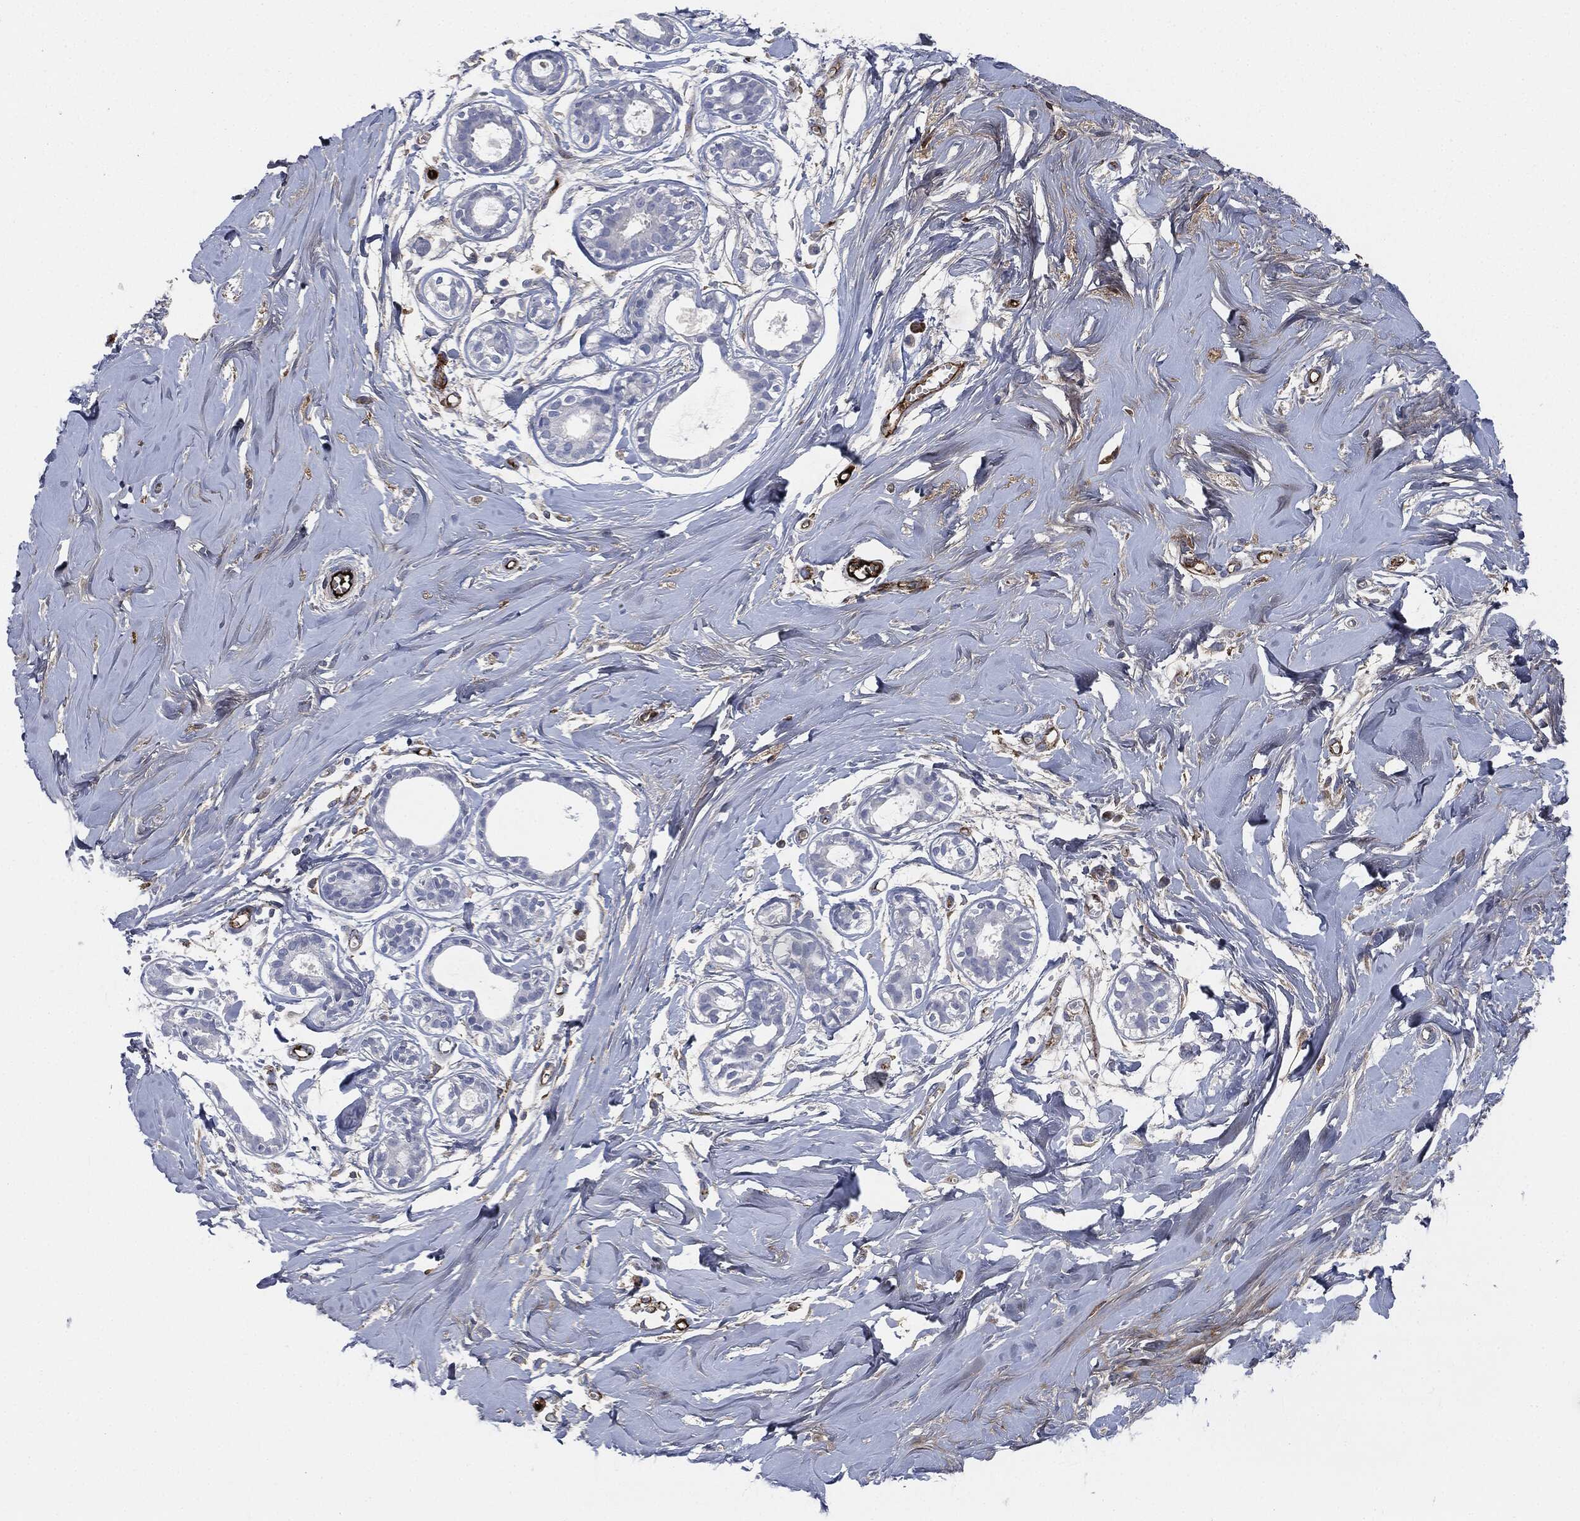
{"staining": {"intensity": "negative", "quantity": "none", "location": "none"}, "tissue": "soft tissue", "cell_type": "Fibroblasts", "image_type": "normal", "snomed": [{"axis": "morphology", "description": "Normal tissue, NOS"}, {"axis": "topography", "description": "Breast"}], "caption": "A high-resolution micrograph shows IHC staining of normal soft tissue, which exhibits no significant positivity in fibroblasts.", "gene": "APOB", "patient": {"sex": "female", "age": 49}}